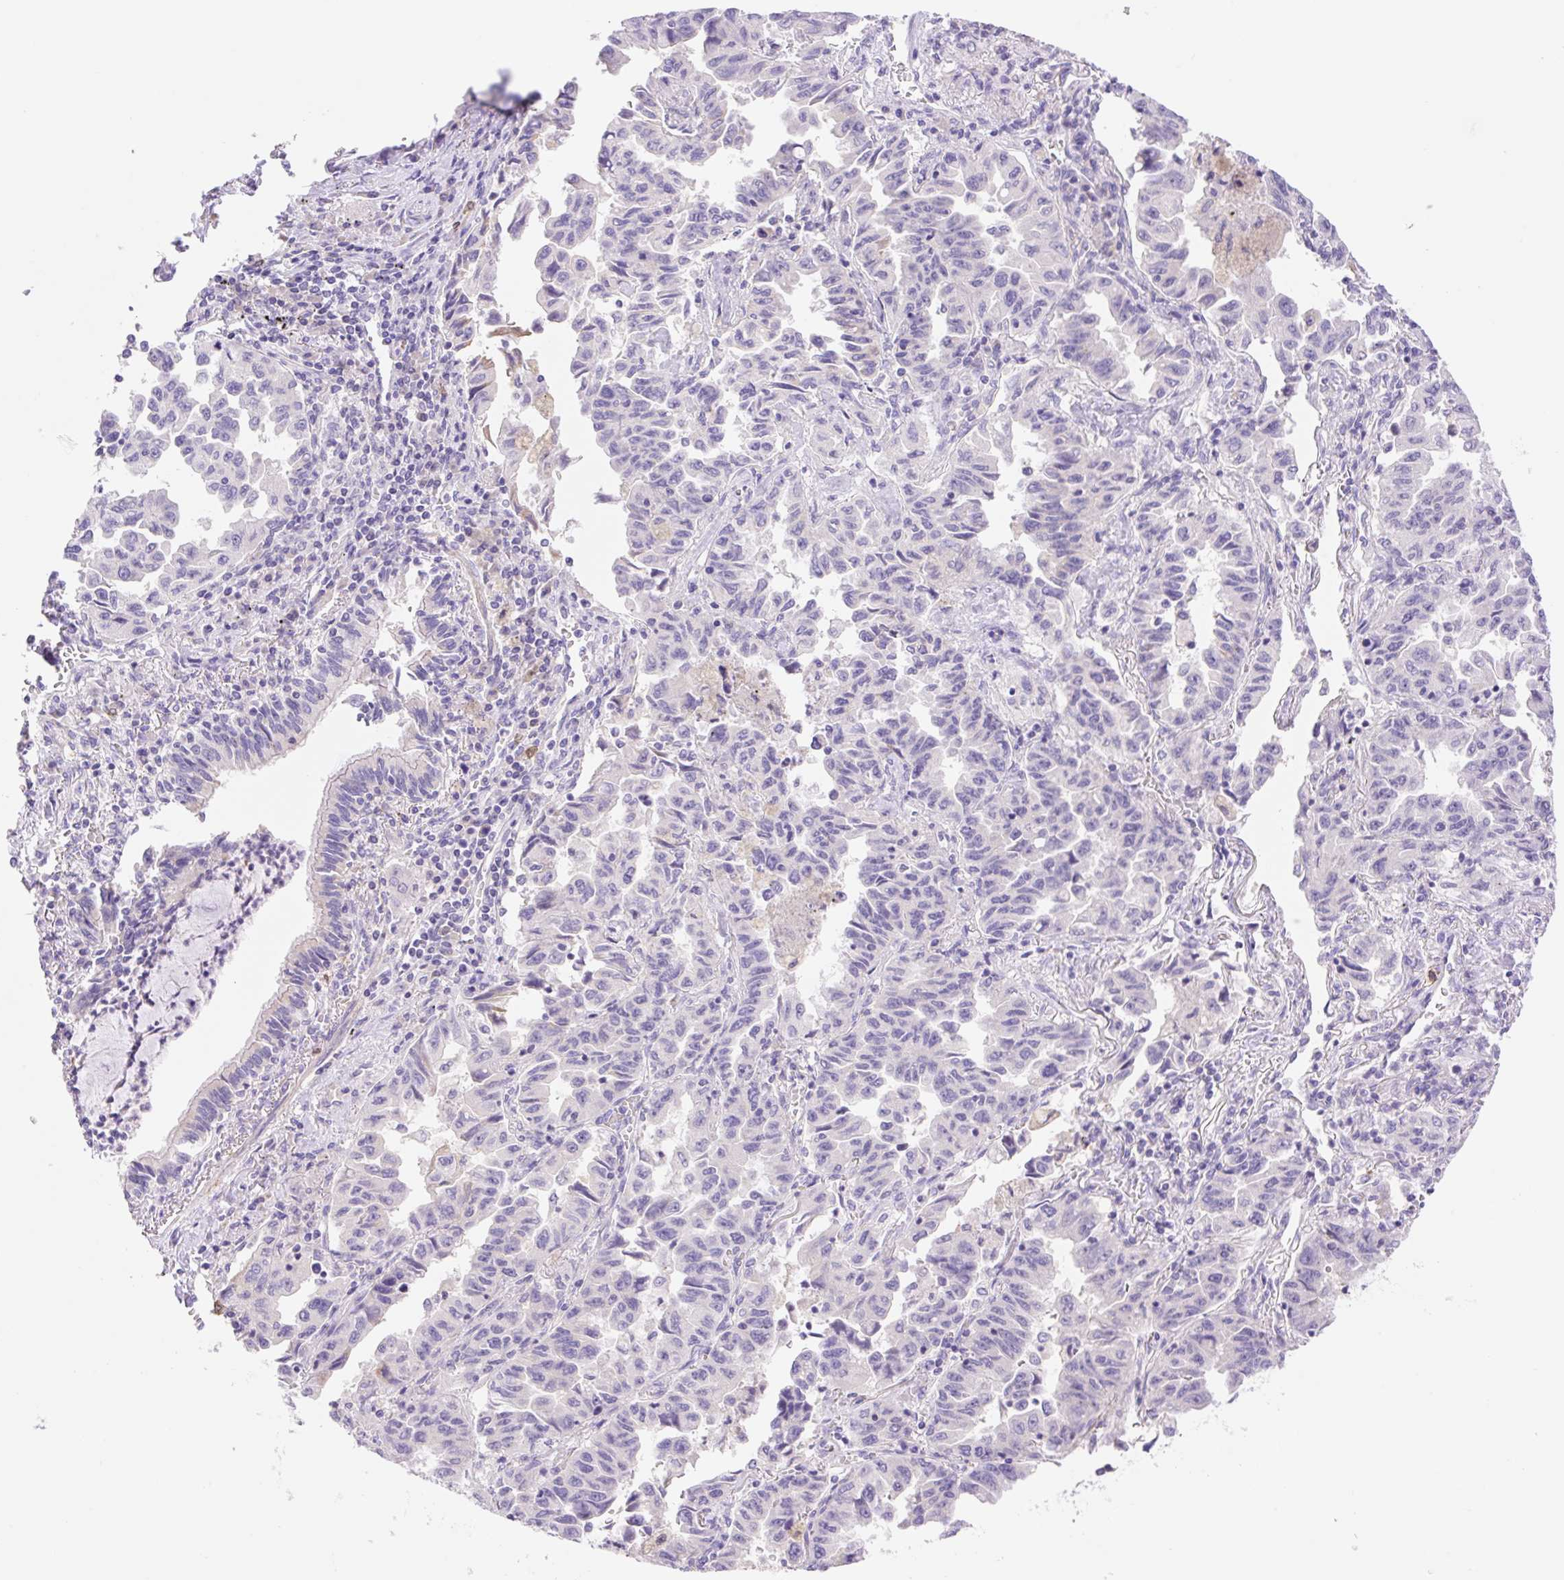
{"staining": {"intensity": "negative", "quantity": "none", "location": "none"}, "tissue": "lung cancer", "cell_type": "Tumor cells", "image_type": "cancer", "snomed": [{"axis": "morphology", "description": "Adenocarcinoma, NOS"}, {"axis": "topography", "description": "Lung"}], "caption": "Adenocarcinoma (lung) stained for a protein using immunohistochemistry (IHC) demonstrates no staining tumor cells.", "gene": "DENND5A", "patient": {"sex": "female", "age": 51}}